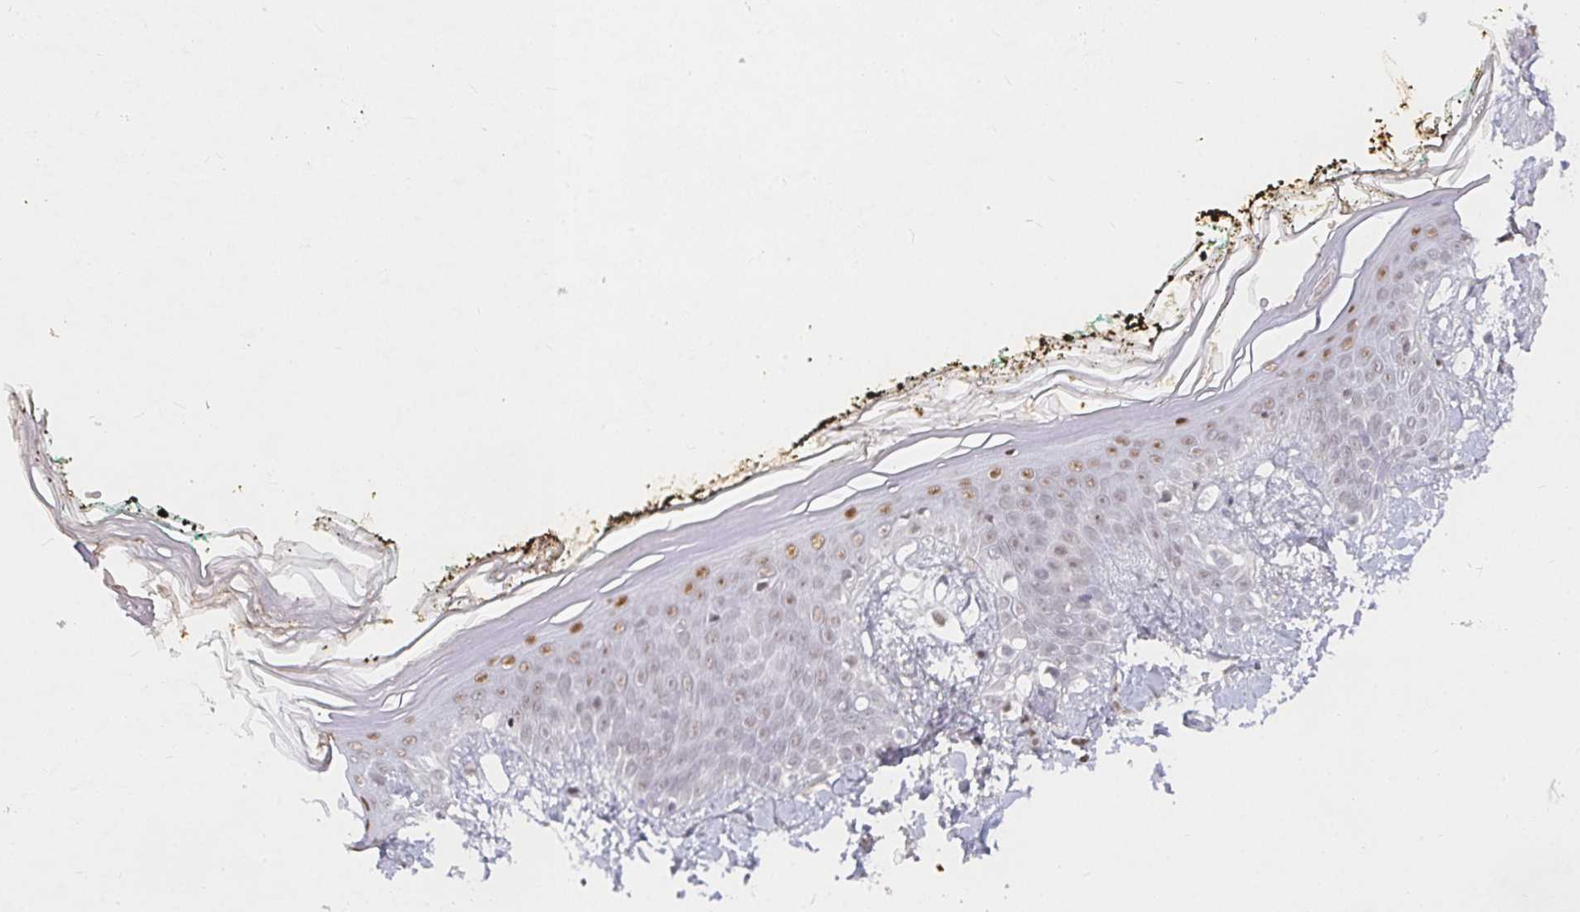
{"staining": {"intensity": "negative", "quantity": "none", "location": "none"}, "tissue": "skin", "cell_type": "Fibroblasts", "image_type": "normal", "snomed": [{"axis": "morphology", "description": "Normal tissue, NOS"}, {"axis": "topography", "description": "Skin"}], "caption": "An image of skin stained for a protein shows no brown staining in fibroblasts. (Immunohistochemistry (ihc), brightfield microscopy, high magnification).", "gene": "RCOR1", "patient": {"sex": "female", "age": 34}}